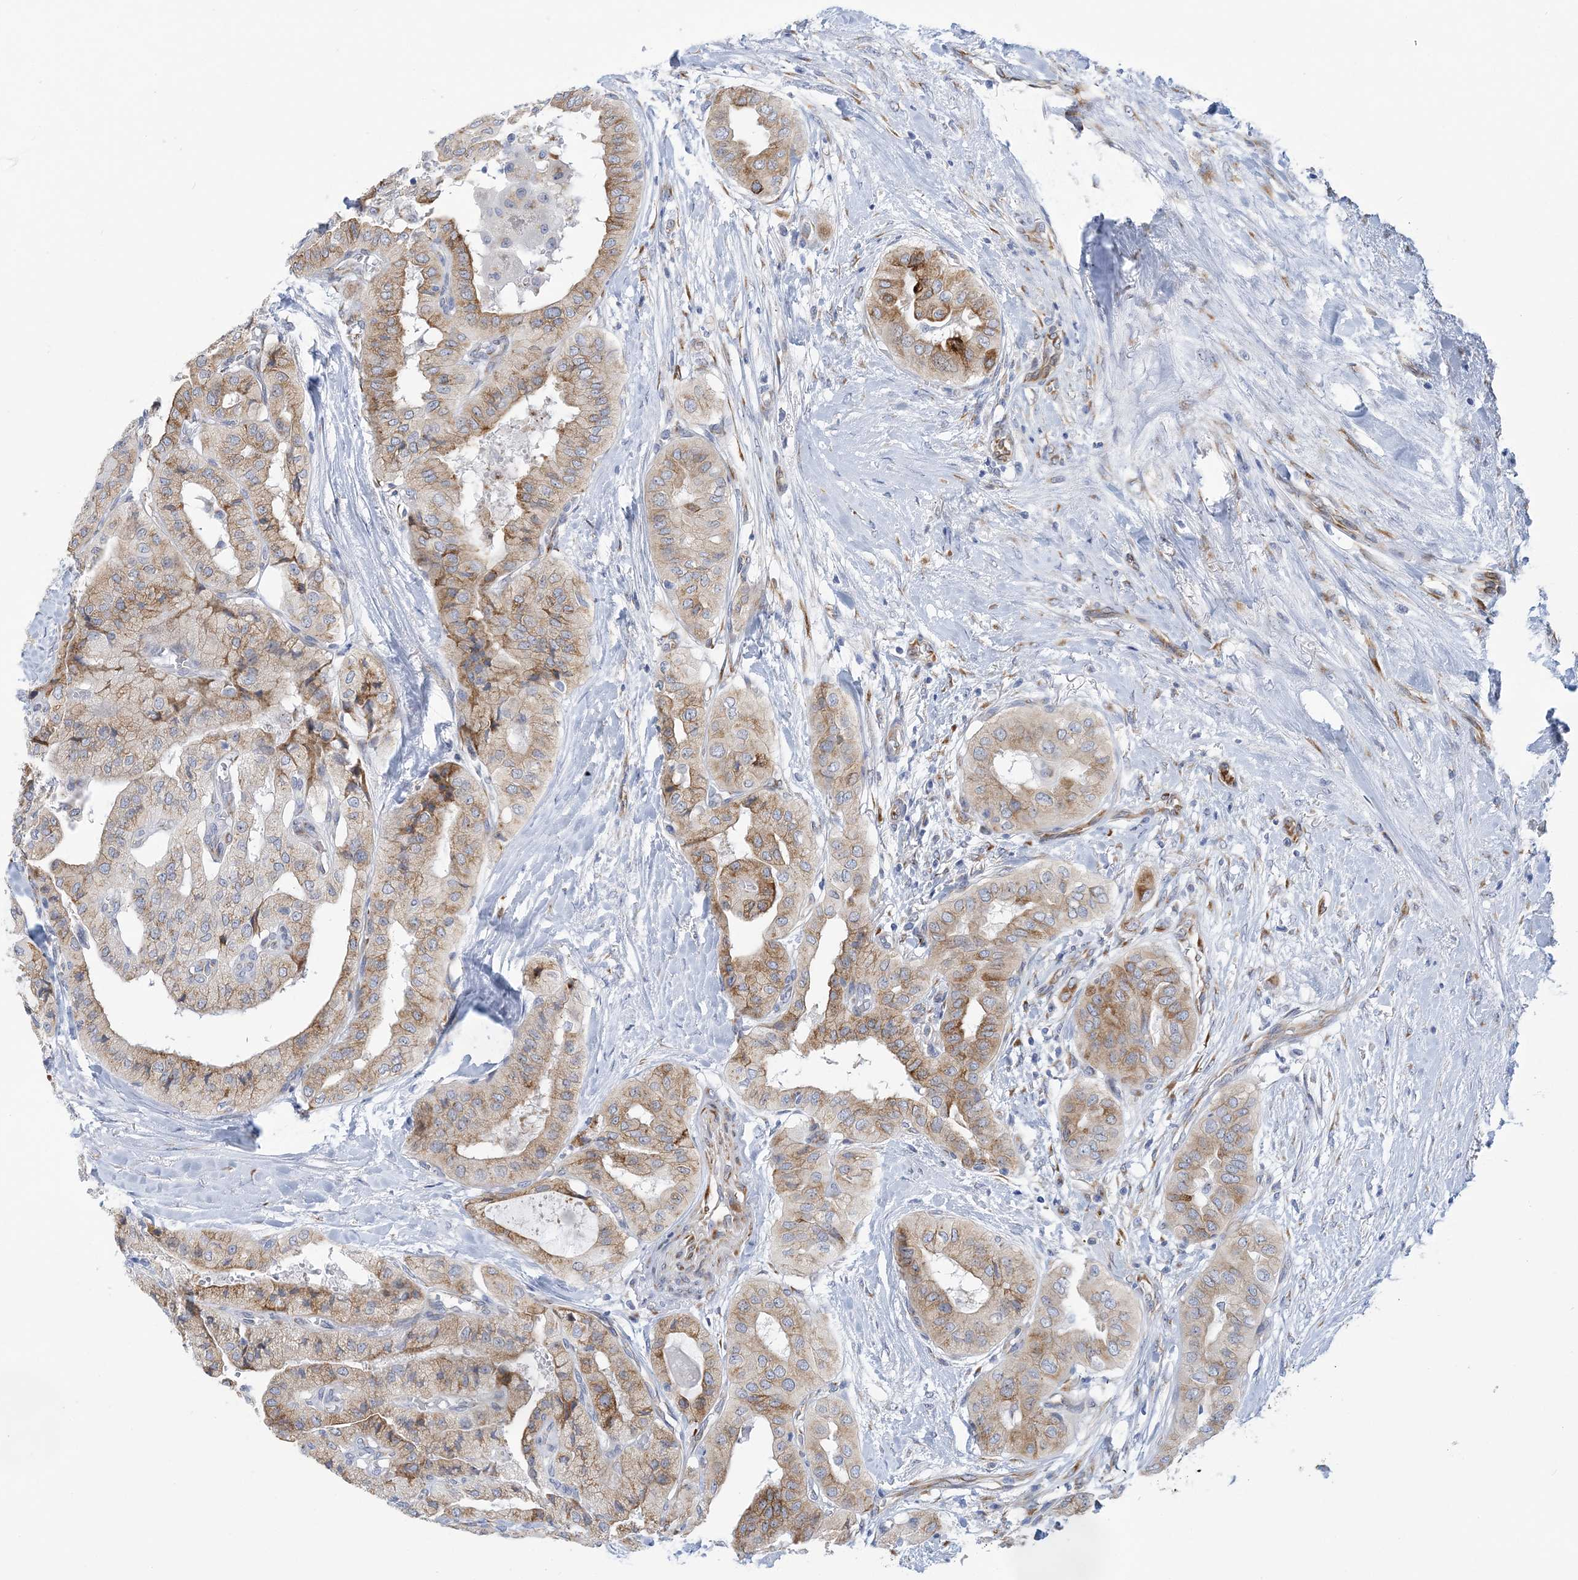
{"staining": {"intensity": "moderate", "quantity": "25%-75%", "location": "cytoplasmic/membranous"}, "tissue": "thyroid cancer", "cell_type": "Tumor cells", "image_type": "cancer", "snomed": [{"axis": "morphology", "description": "Papillary adenocarcinoma, NOS"}, {"axis": "topography", "description": "Thyroid gland"}], "caption": "Approximately 25%-75% of tumor cells in thyroid cancer (papillary adenocarcinoma) exhibit moderate cytoplasmic/membranous protein expression as visualized by brown immunohistochemical staining.", "gene": "PLEKHG4B", "patient": {"sex": "female", "age": 59}}